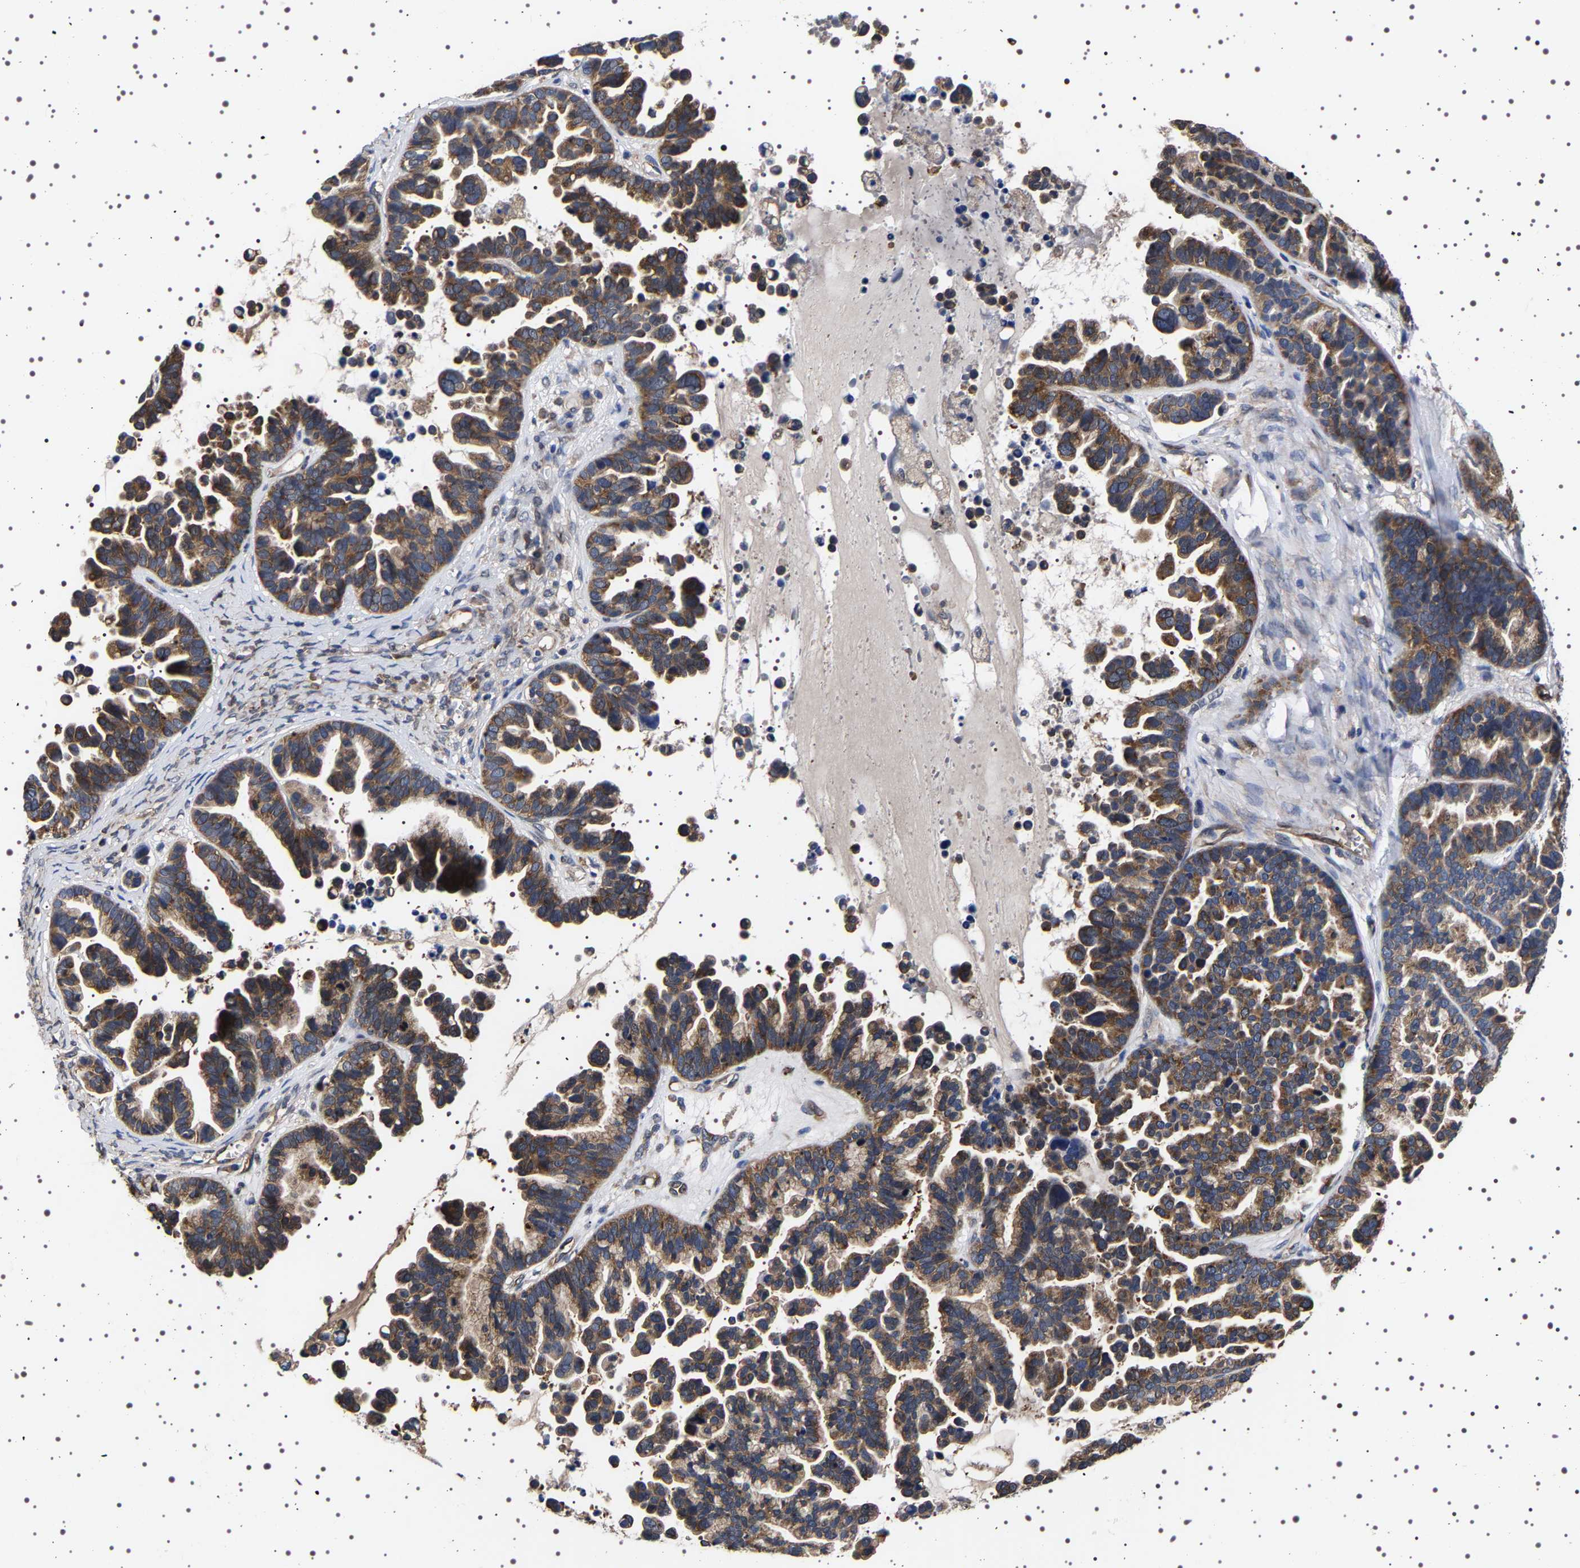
{"staining": {"intensity": "strong", "quantity": "25%-75%", "location": "cytoplasmic/membranous"}, "tissue": "ovarian cancer", "cell_type": "Tumor cells", "image_type": "cancer", "snomed": [{"axis": "morphology", "description": "Cystadenocarcinoma, serous, NOS"}, {"axis": "topography", "description": "Ovary"}], "caption": "Ovarian cancer stained for a protein shows strong cytoplasmic/membranous positivity in tumor cells.", "gene": "DARS1", "patient": {"sex": "female", "age": 56}}